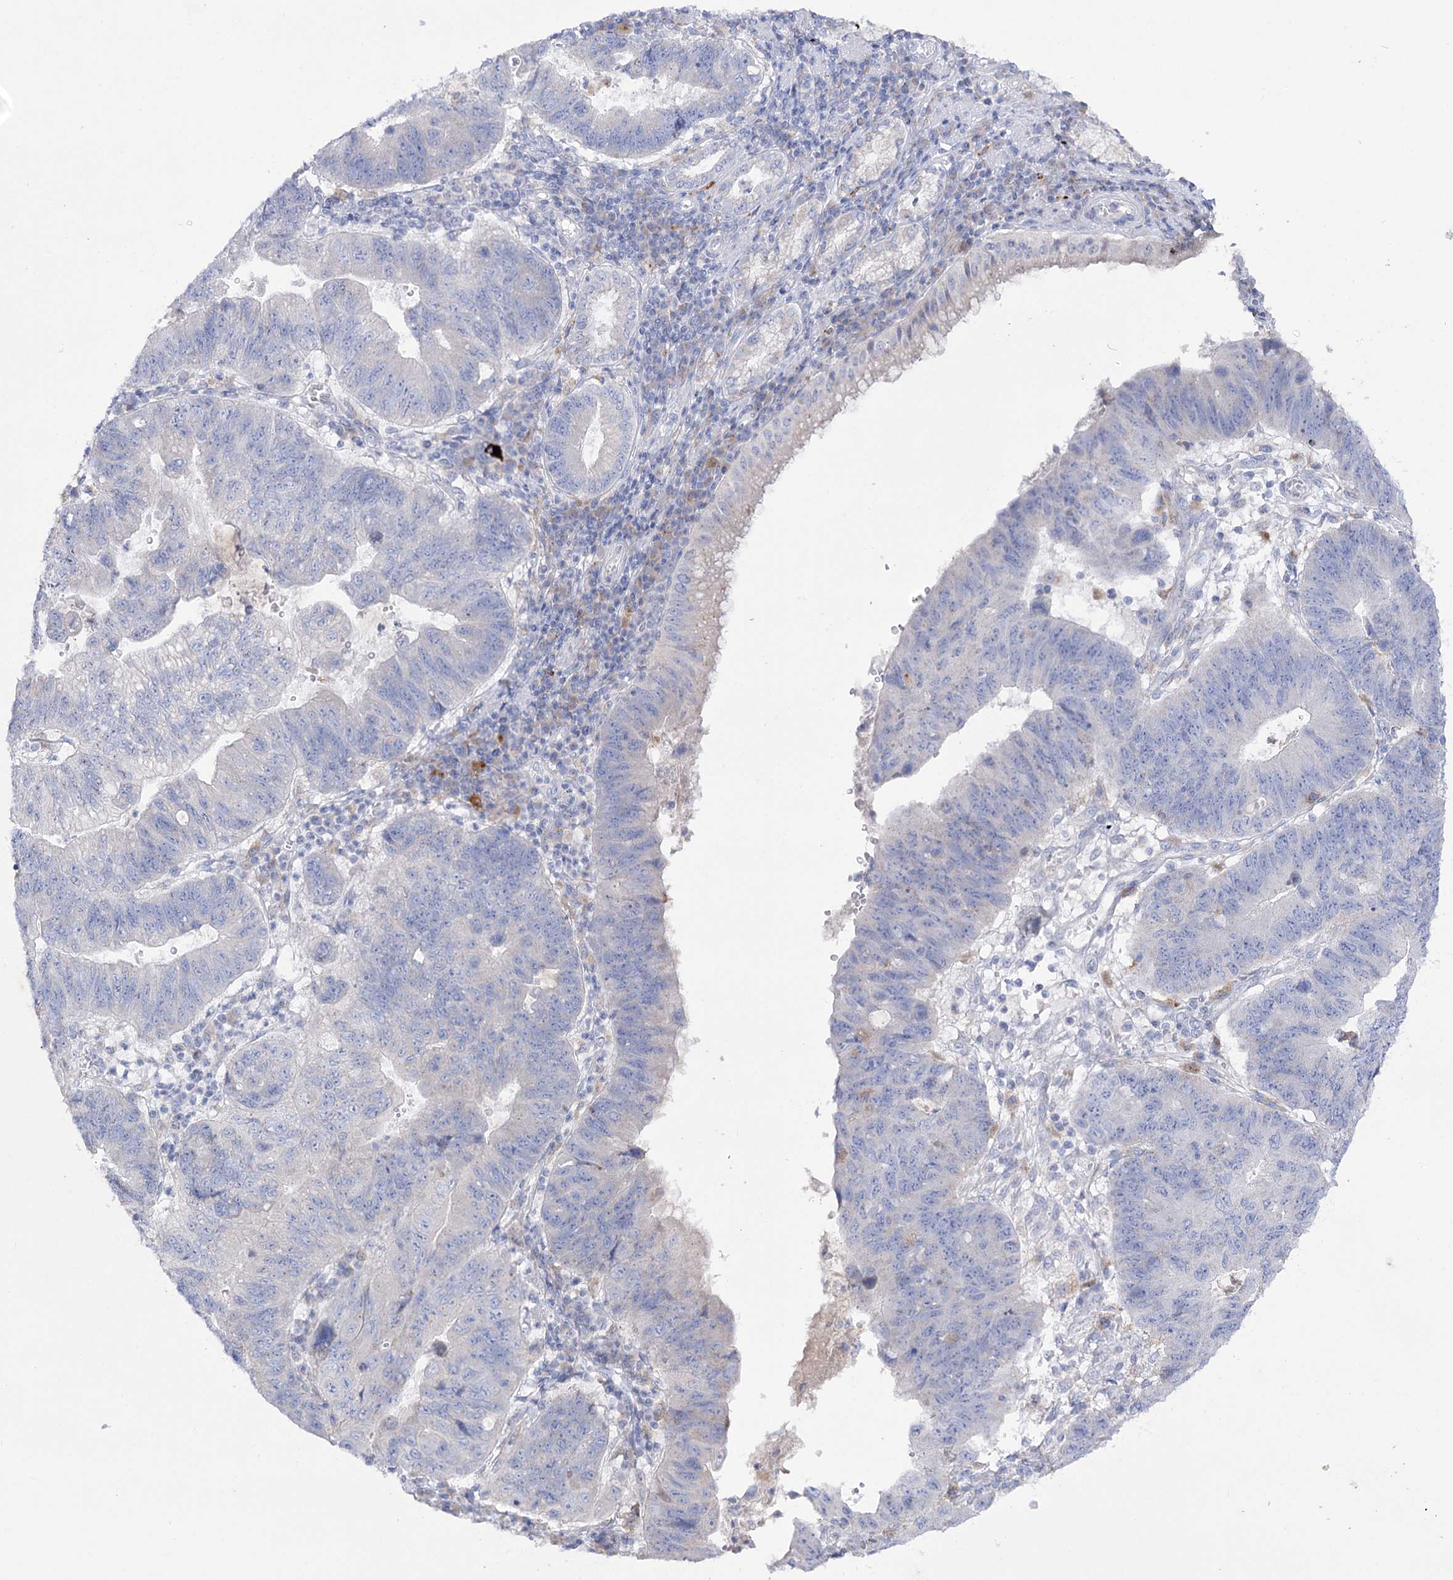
{"staining": {"intensity": "negative", "quantity": "none", "location": "none"}, "tissue": "stomach cancer", "cell_type": "Tumor cells", "image_type": "cancer", "snomed": [{"axis": "morphology", "description": "Adenocarcinoma, NOS"}, {"axis": "topography", "description": "Stomach"}], "caption": "Immunohistochemical staining of adenocarcinoma (stomach) displays no significant staining in tumor cells. (DAB (3,3'-diaminobenzidine) IHC with hematoxylin counter stain).", "gene": "NAGLU", "patient": {"sex": "male", "age": 59}}